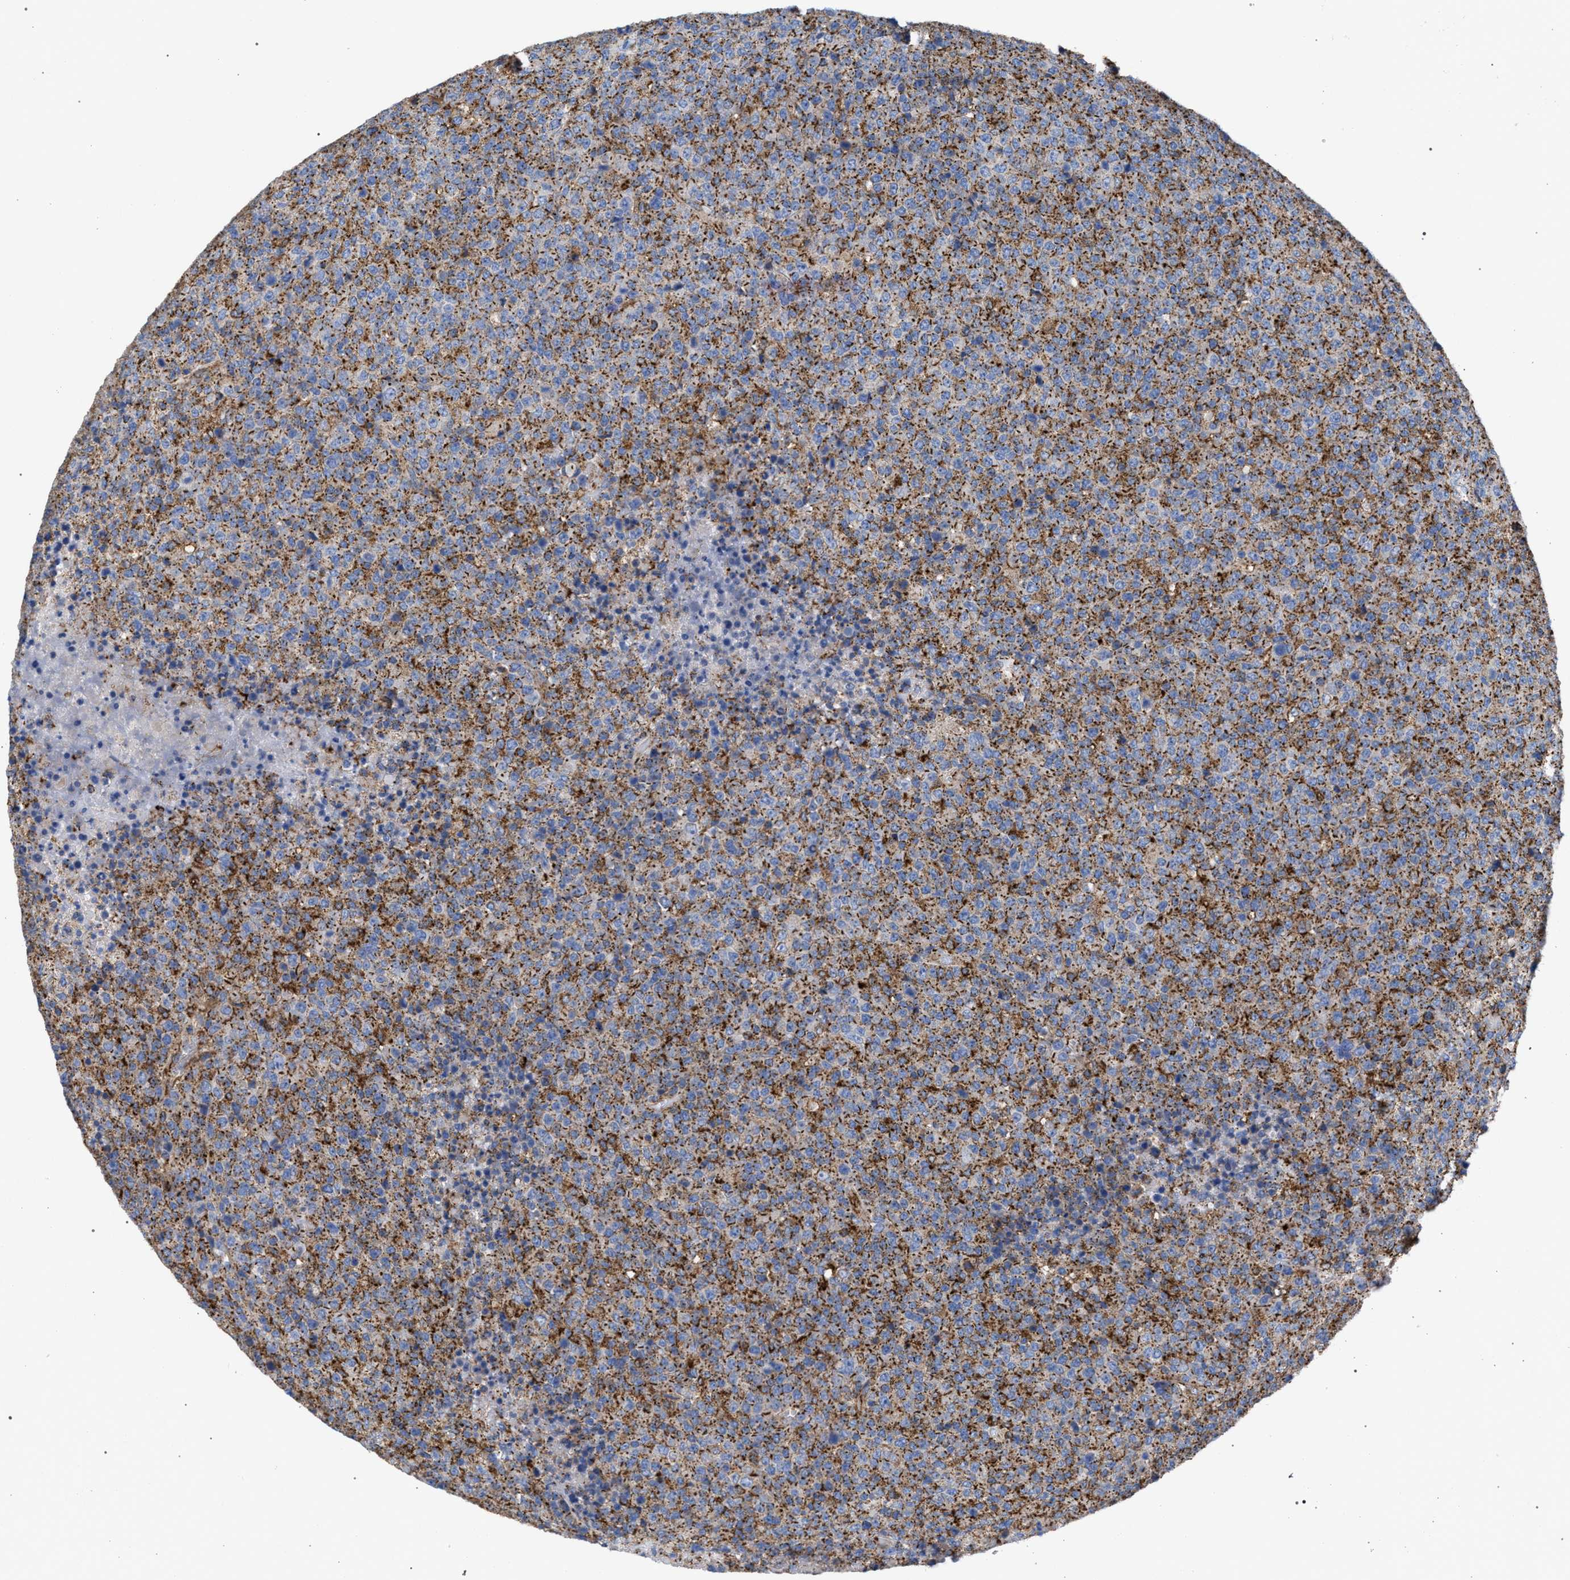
{"staining": {"intensity": "moderate", "quantity": ">75%", "location": "cytoplasmic/membranous"}, "tissue": "lymphoma", "cell_type": "Tumor cells", "image_type": "cancer", "snomed": [{"axis": "morphology", "description": "Malignant lymphoma, non-Hodgkin's type, High grade"}, {"axis": "topography", "description": "Lymph node"}], "caption": "This image reveals lymphoma stained with IHC to label a protein in brown. The cytoplasmic/membranous of tumor cells show moderate positivity for the protein. Nuclei are counter-stained blue.", "gene": "ACADS", "patient": {"sex": "male", "age": 13}}